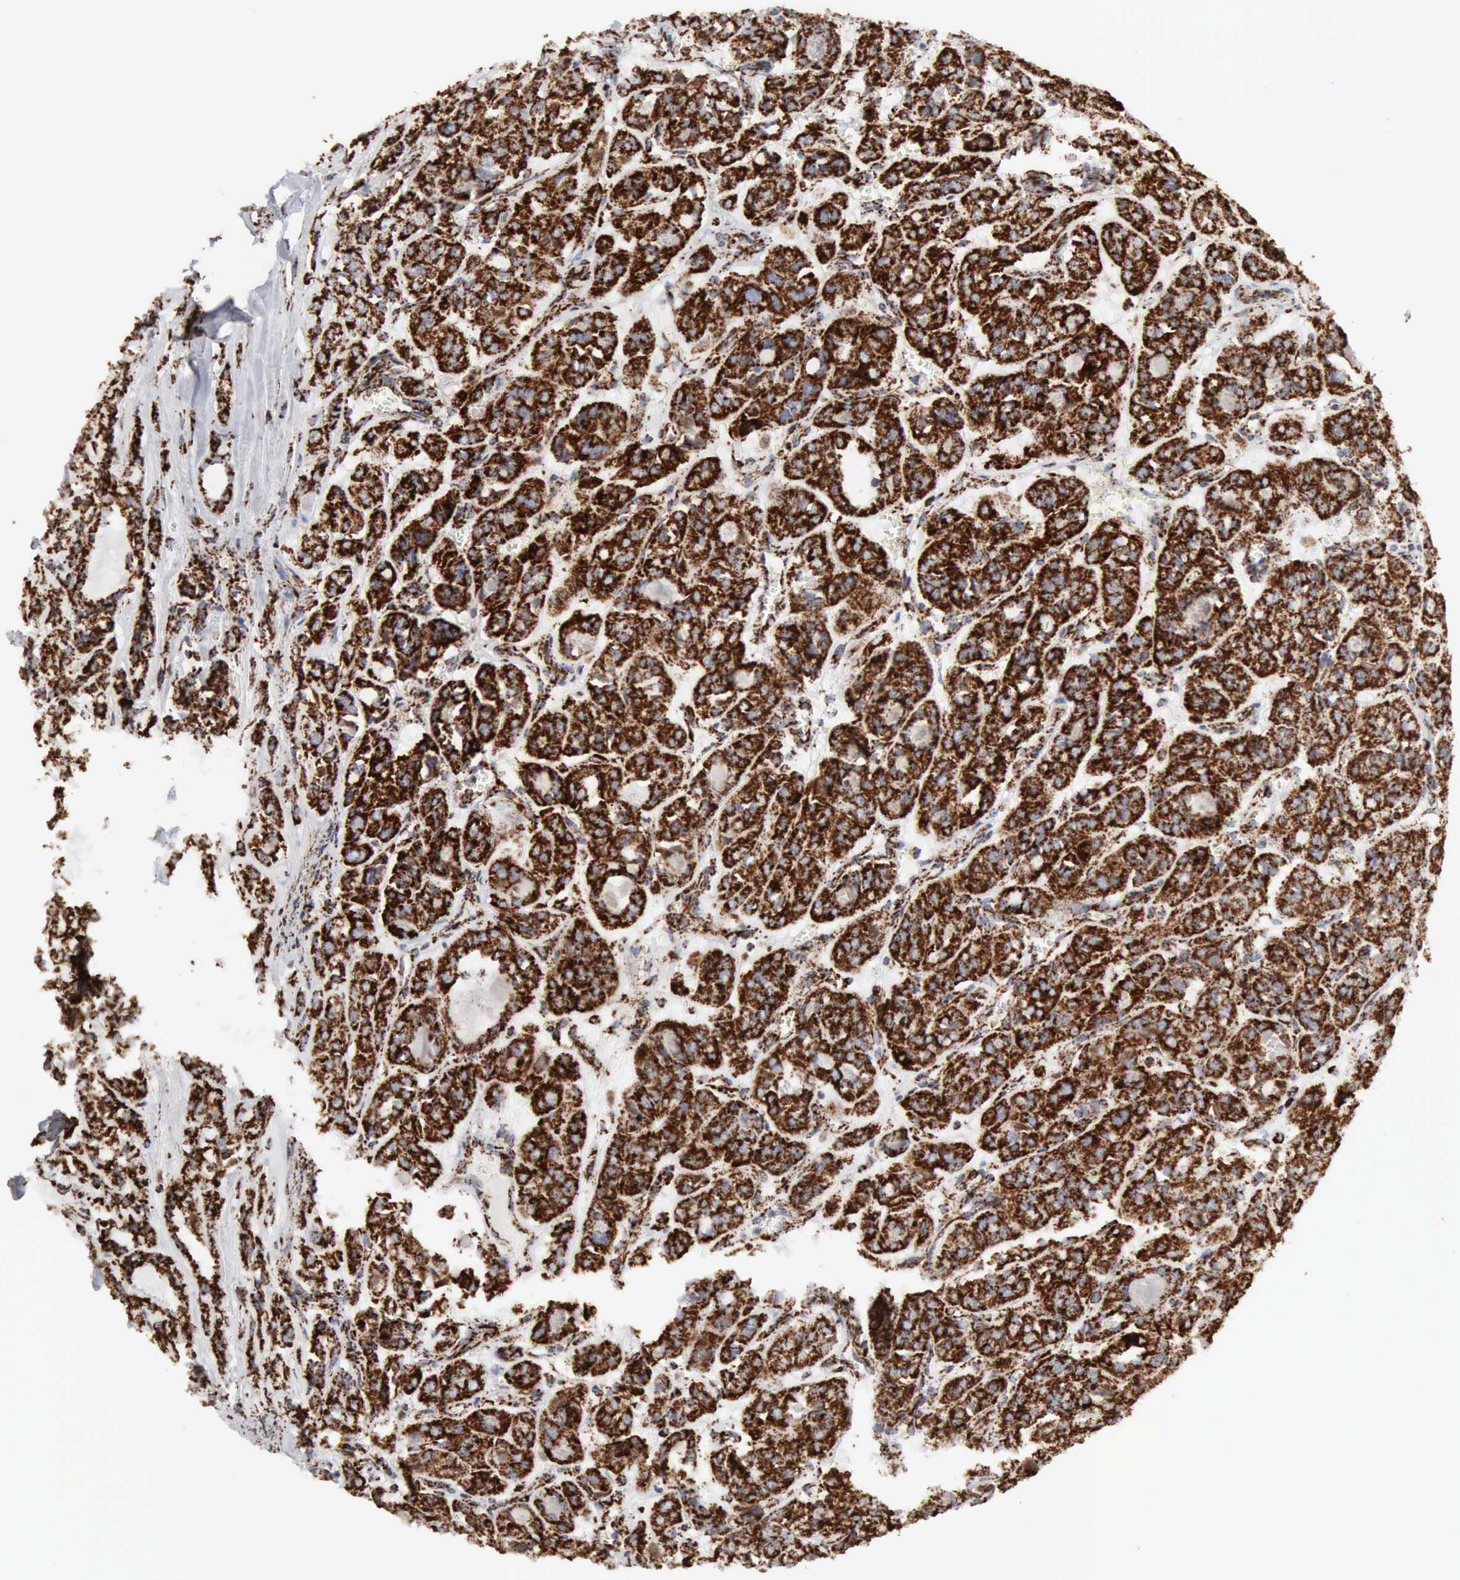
{"staining": {"intensity": "strong", "quantity": ">75%", "location": "cytoplasmic/membranous"}, "tissue": "thyroid cancer", "cell_type": "Tumor cells", "image_type": "cancer", "snomed": [{"axis": "morphology", "description": "Follicular adenoma carcinoma, NOS"}, {"axis": "topography", "description": "Thyroid gland"}], "caption": "IHC (DAB (3,3'-diaminobenzidine)) staining of human thyroid cancer (follicular adenoma carcinoma) demonstrates strong cytoplasmic/membranous protein expression in about >75% of tumor cells.", "gene": "ACO2", "patient": {"sex": "female", "age": 71}}